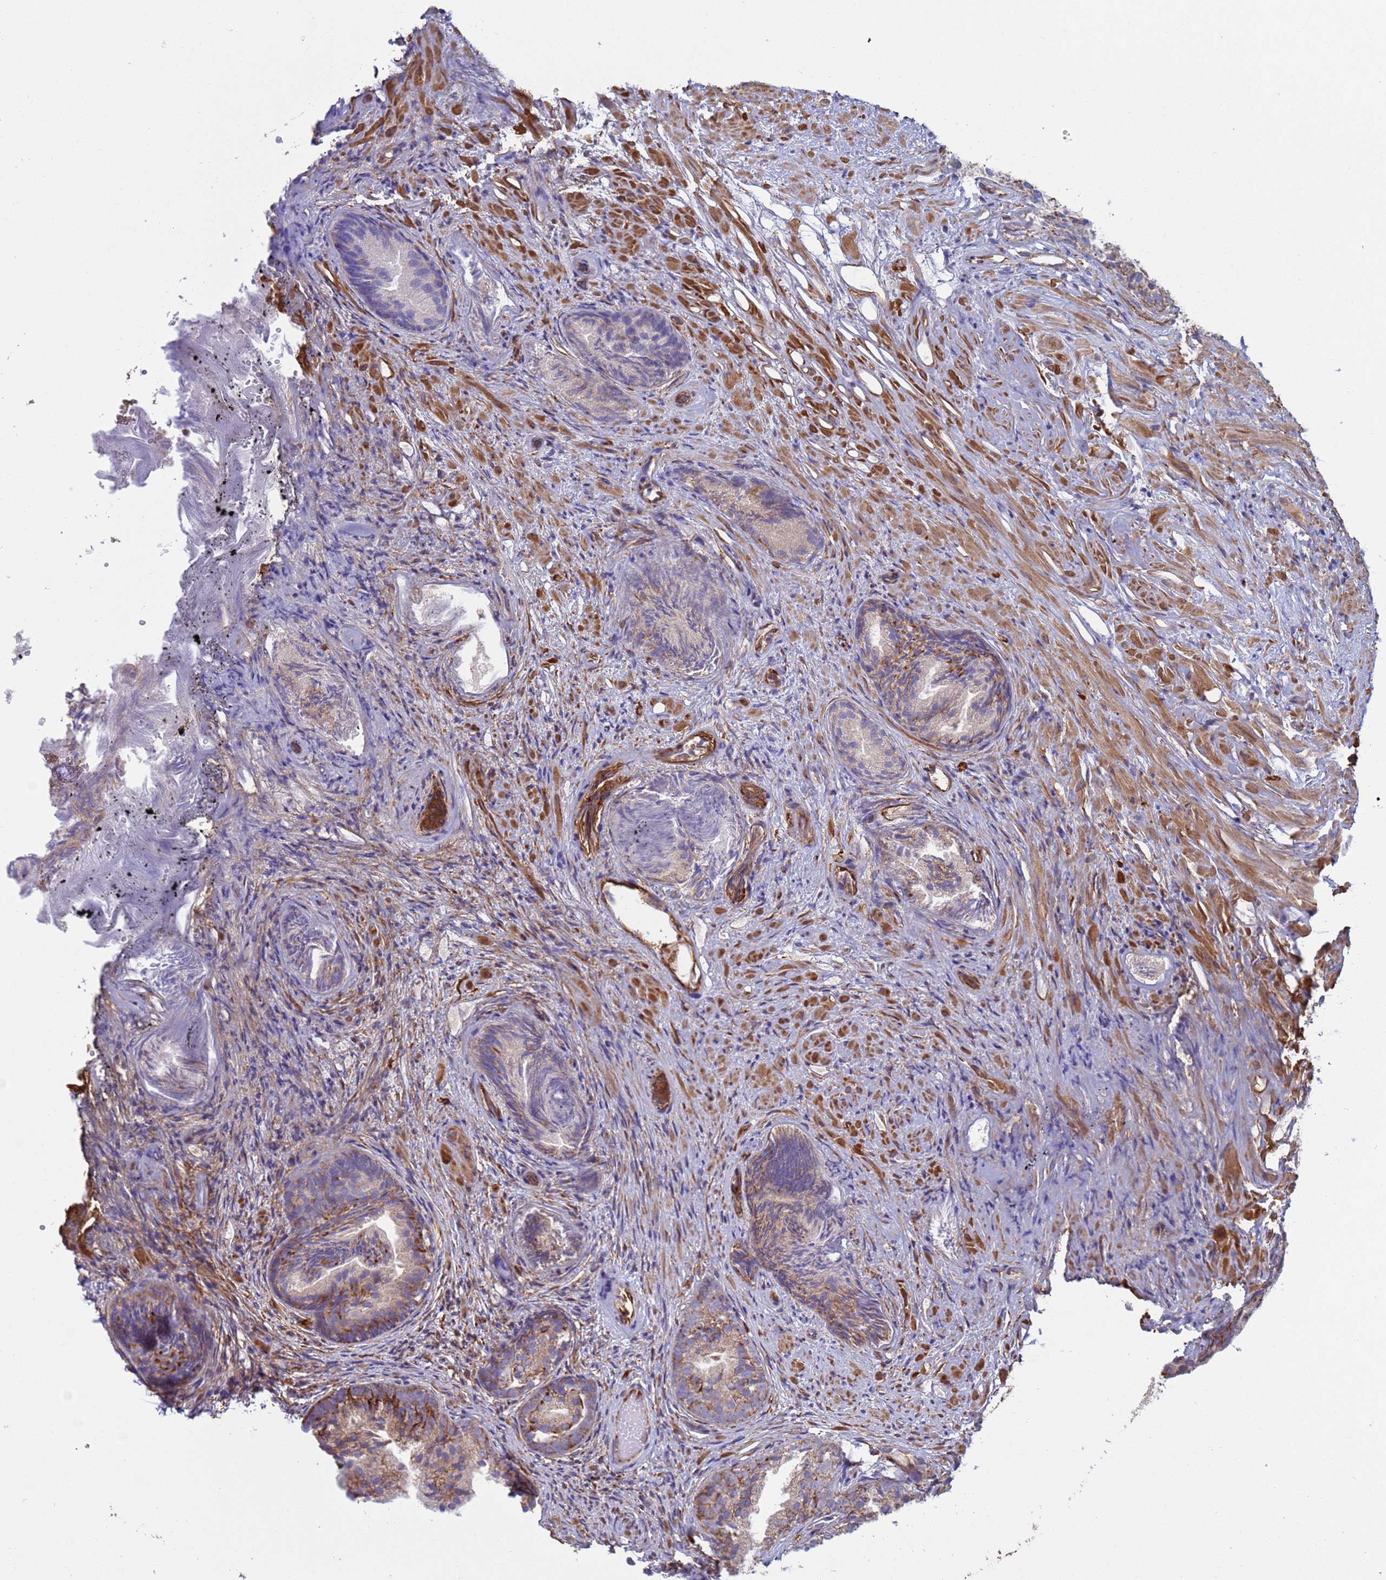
{"staining": {"intensity": "moderate", "quantity": "25%-75%", "location": "cytoplasmic/membranous"}, "tissue": "prostate", "cell_type": "Glandular cells", "image_type": "normal", "snomed": [{"axis": "morphology", "description": "Normal tissue, NOS"}, {"axis": "topography", "description": "Prostate"}], "caption": "Protein expression by immunohistochemistry demonstrates moderate cytoplasmic/membranous staining in approximately 25%-75% of glandular cells in normal prostate.", "gene": "NUDT12", "patient": {"sex": "male", "age": 76}}